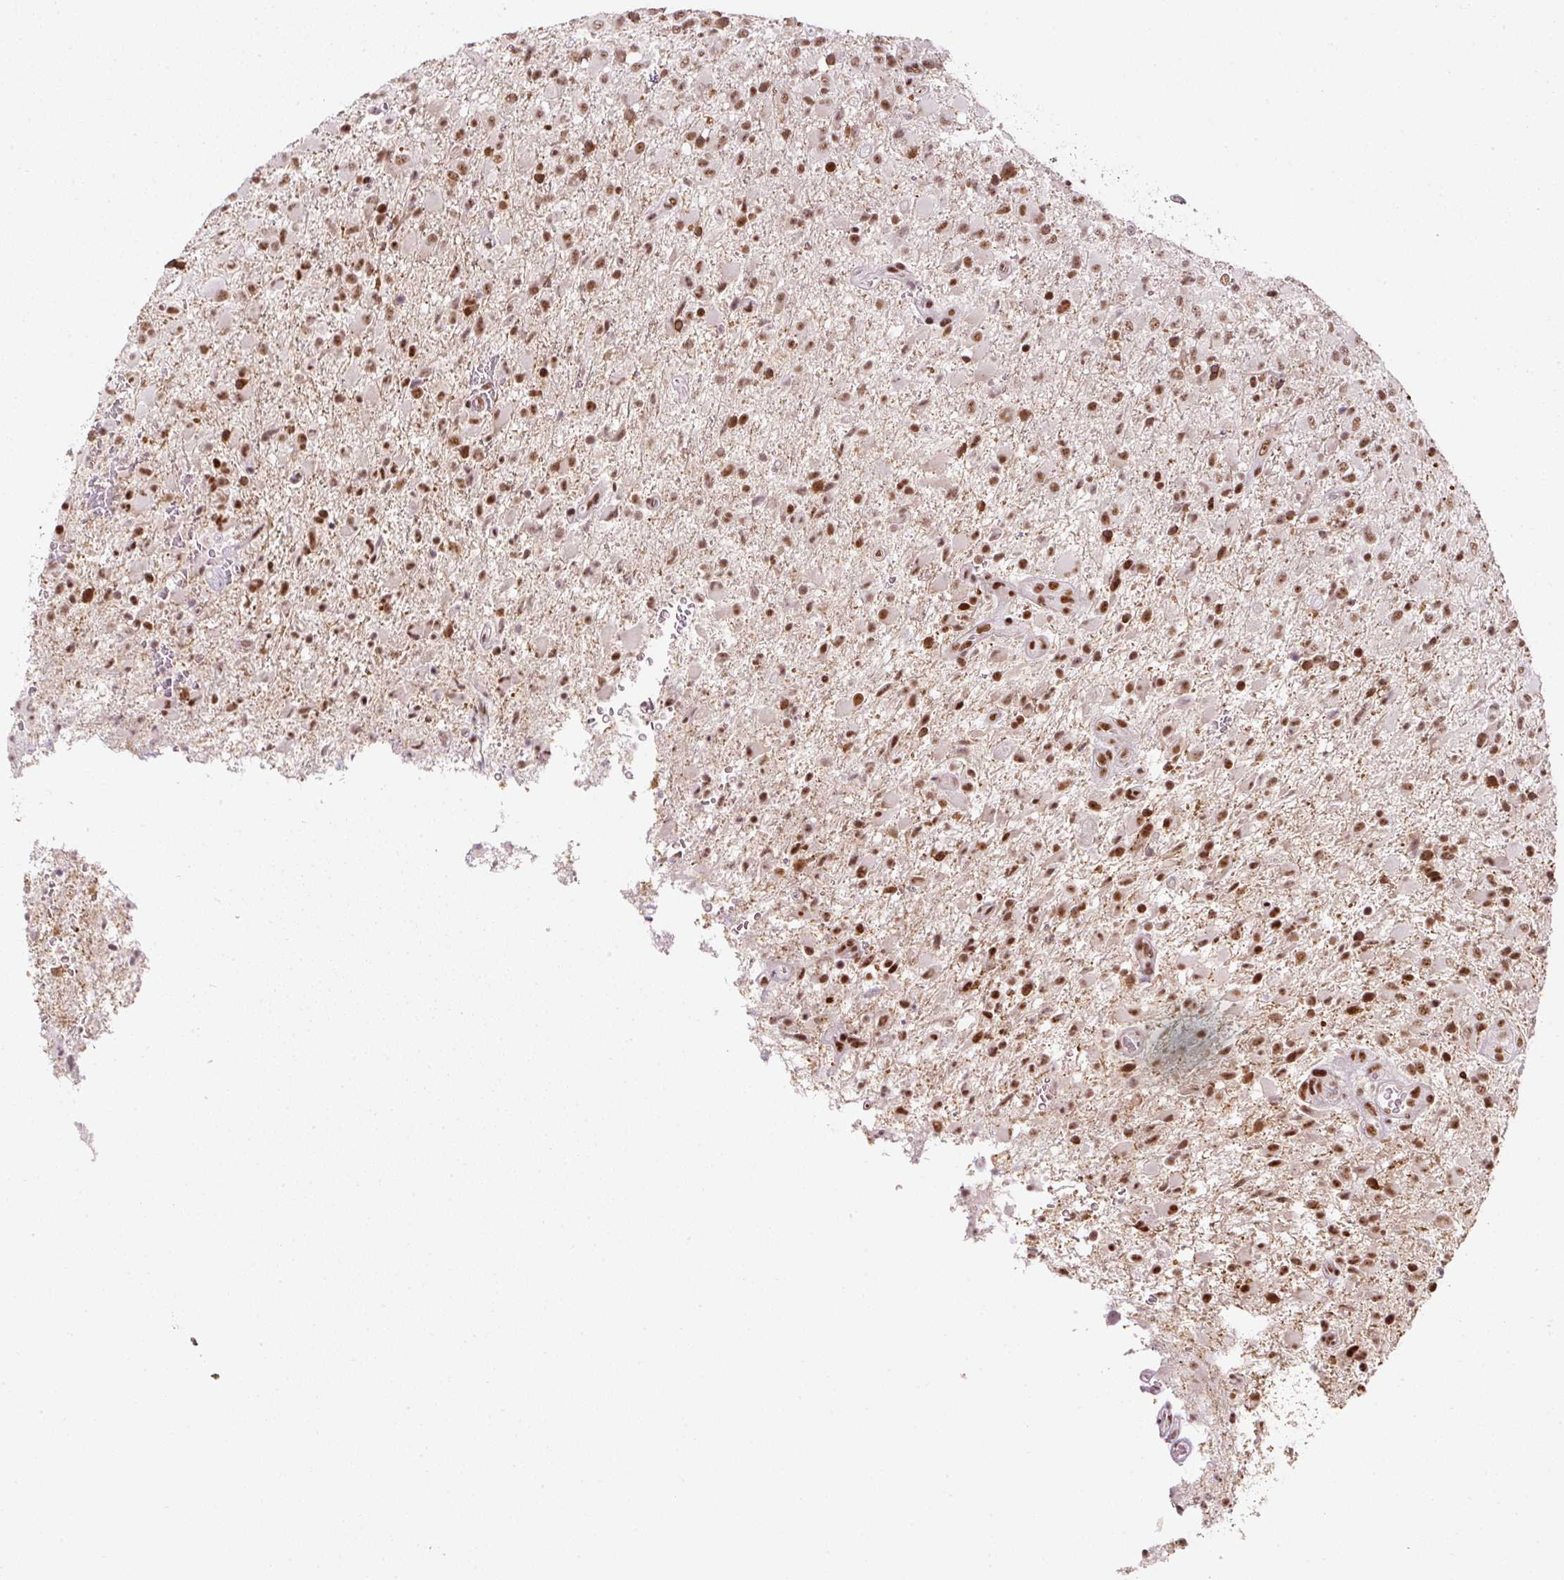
{"staining": {"intensity": "moderate", "quantity": ">75%", "location": "nuclear"}, "tissue": "glioma", "cell_type": "Tumor cells", "image_type": "cancer", "snomed": [{"axis": "morphology", "description": "Glioma, malignant, Low grade"}, {"axis": "topography", "description": "Brain"}], "caption": "Tumor cells reveal medium levels of moderate nuclear staining in approximately >75% of cells in malignant glioma (low-grade). (DAB (3,3'-diaminobenzidine) = brown stain, brightfield microscopy at high magnification).", "gene": "U2AF2", "patient": {"sex": "male", "age": 65}}